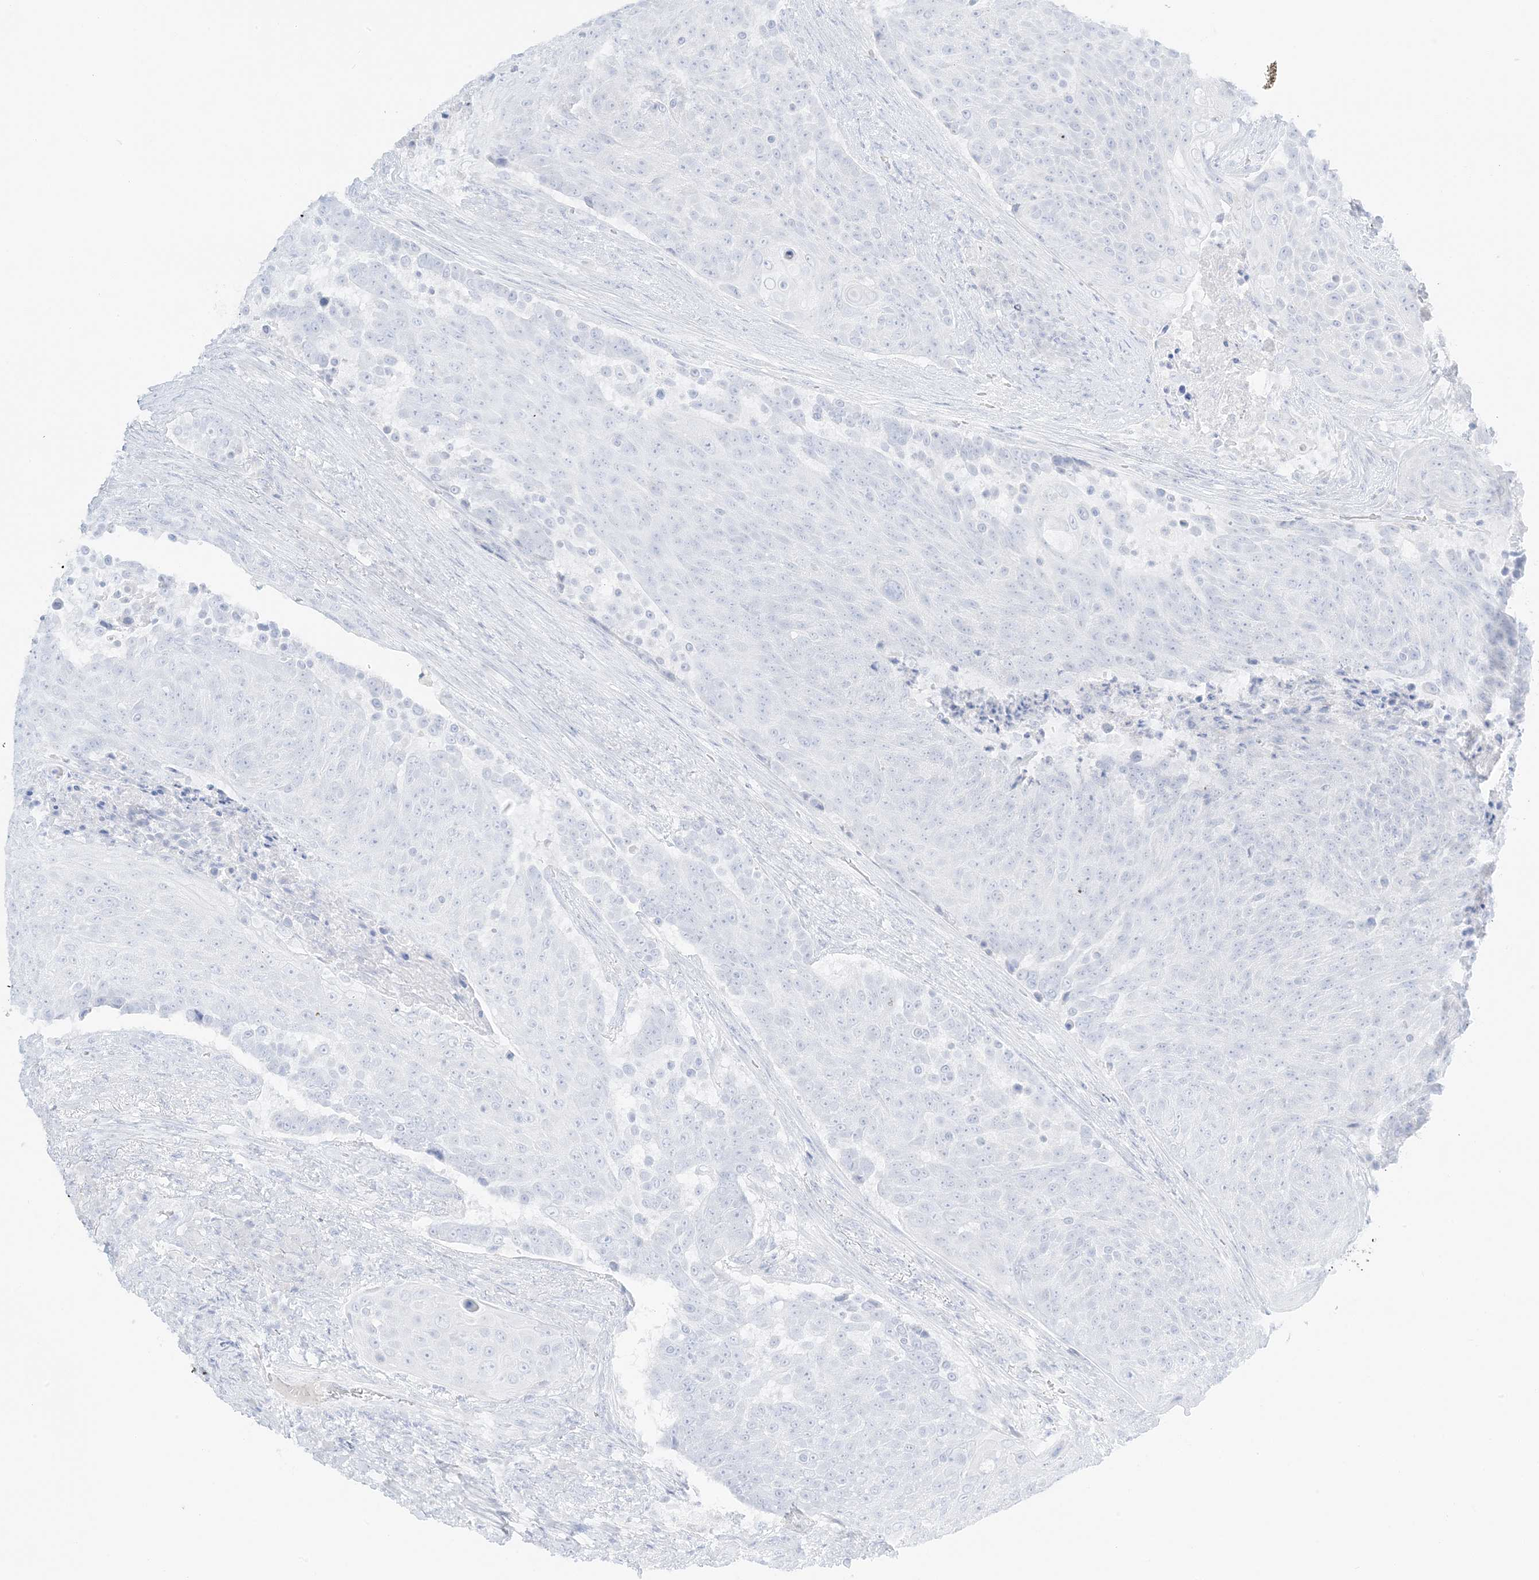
{"staining": {"intensity": "negative", "quantity": "none", "location": "none"}, "tissue": "urothelial cancer", "cell_type": "Tumor cells", "image_type": "cancer", "snomed": [{"axis": "morphology", "description": "Urothelial carcinoma, High grade"}, {"axis": "topography", "description": "Urinary bladder"}], "caption": "Immunohistochemistry of urothelial cancer shows no positivity in tumor cells.", "gene": "SLC22A13", "patient": {"sex": "female", "age": 63}}